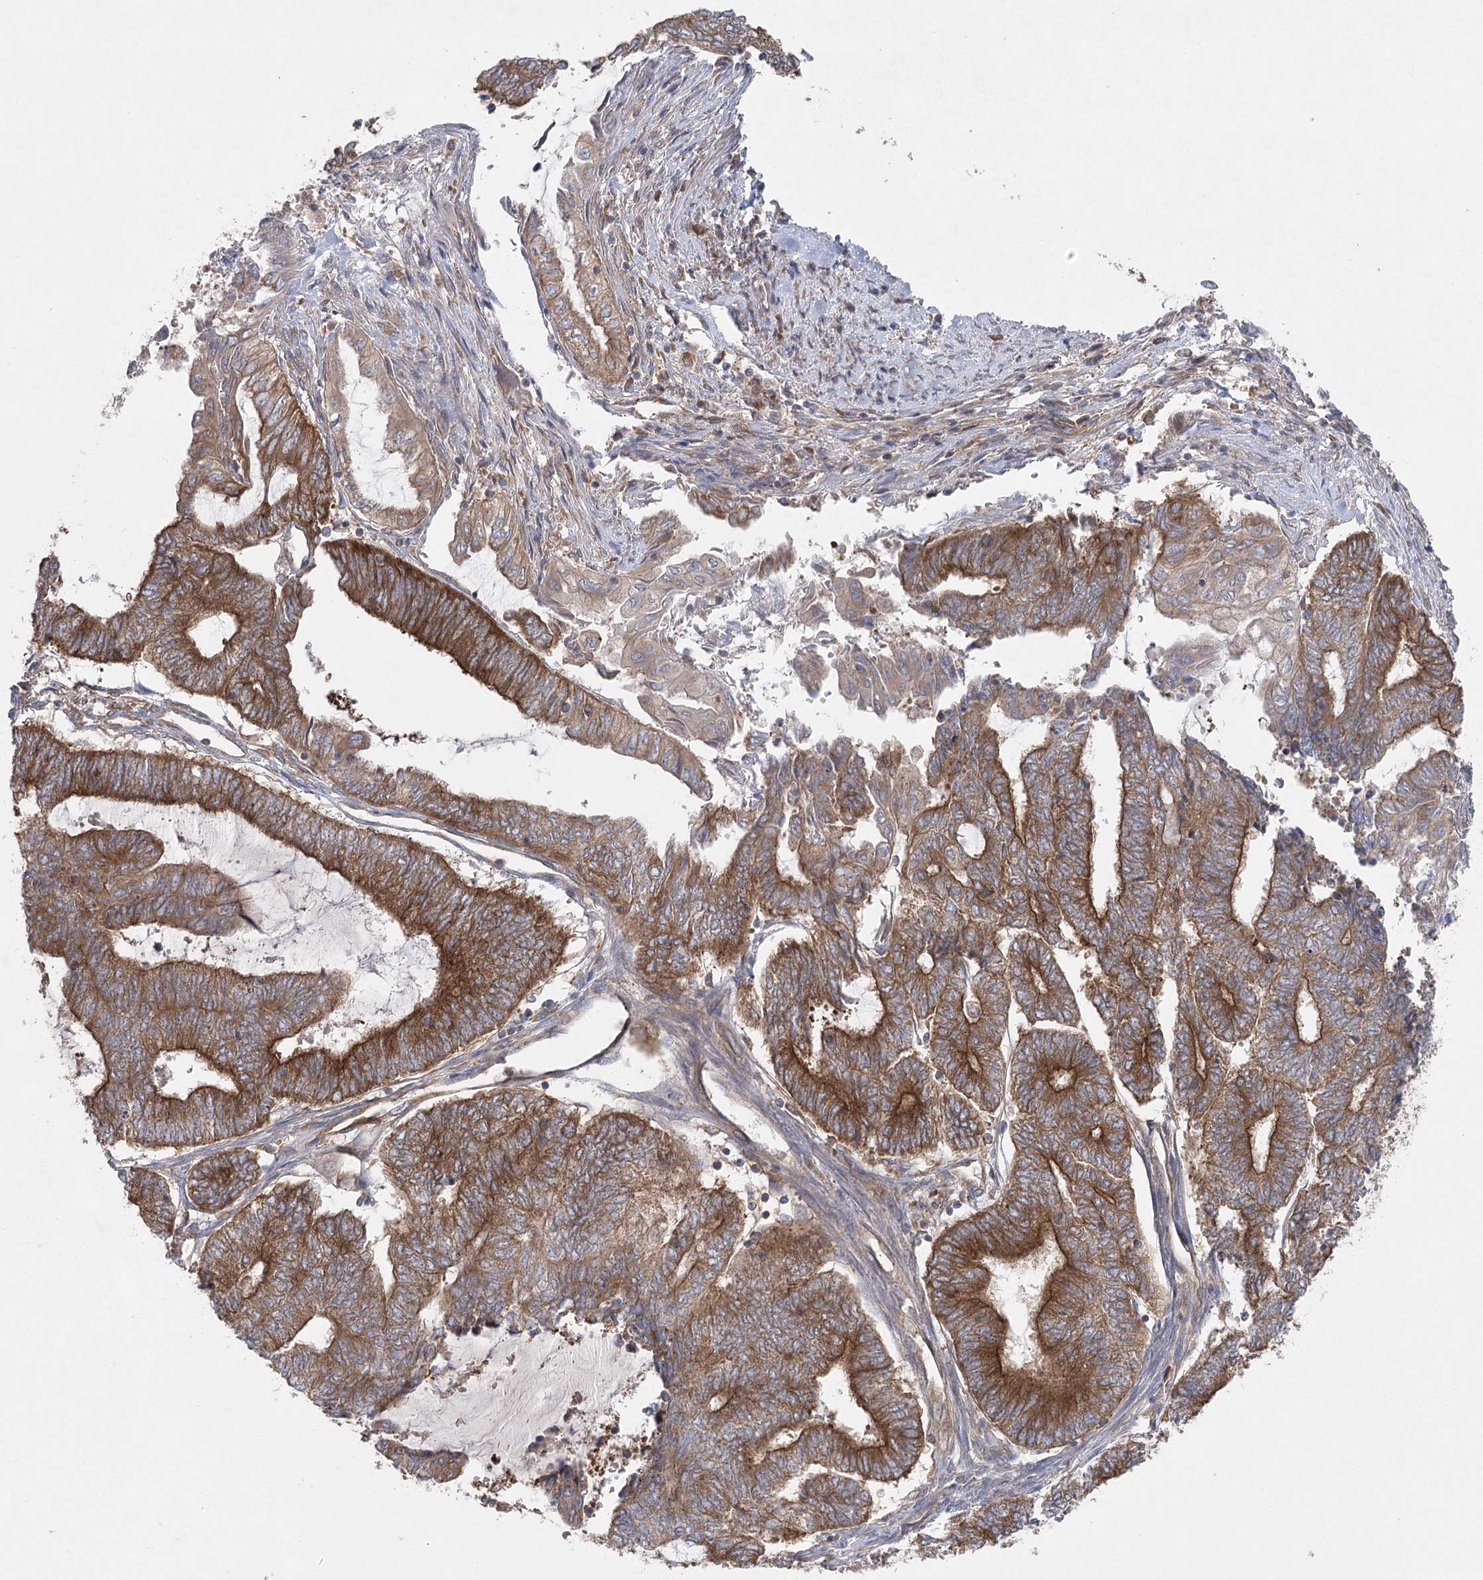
{"staining": {"intensity": "moderate", "quantity": ">75%", "location": "cytoplasmic/membranous"}, "tissue": "endometrial cancer", "cell_type": "Tumor cells", "image_type": "cancer", "snomed": [{"axis": "morphology", "description": "Adenocarcinoma, NOS"}, {"axis": "topography", "description": "Uterus"}, {"axis": "topography", "description": "Endometrium"}], "caption": "Protein staining by immunohistochemistry (IHC) displays moderate cytoplasmic/membranous positivity in approximately >75% of tumor cells in endometrial cancer.", "gene": "EIF3A", "patient": {"sex": "female", "age": 70}}